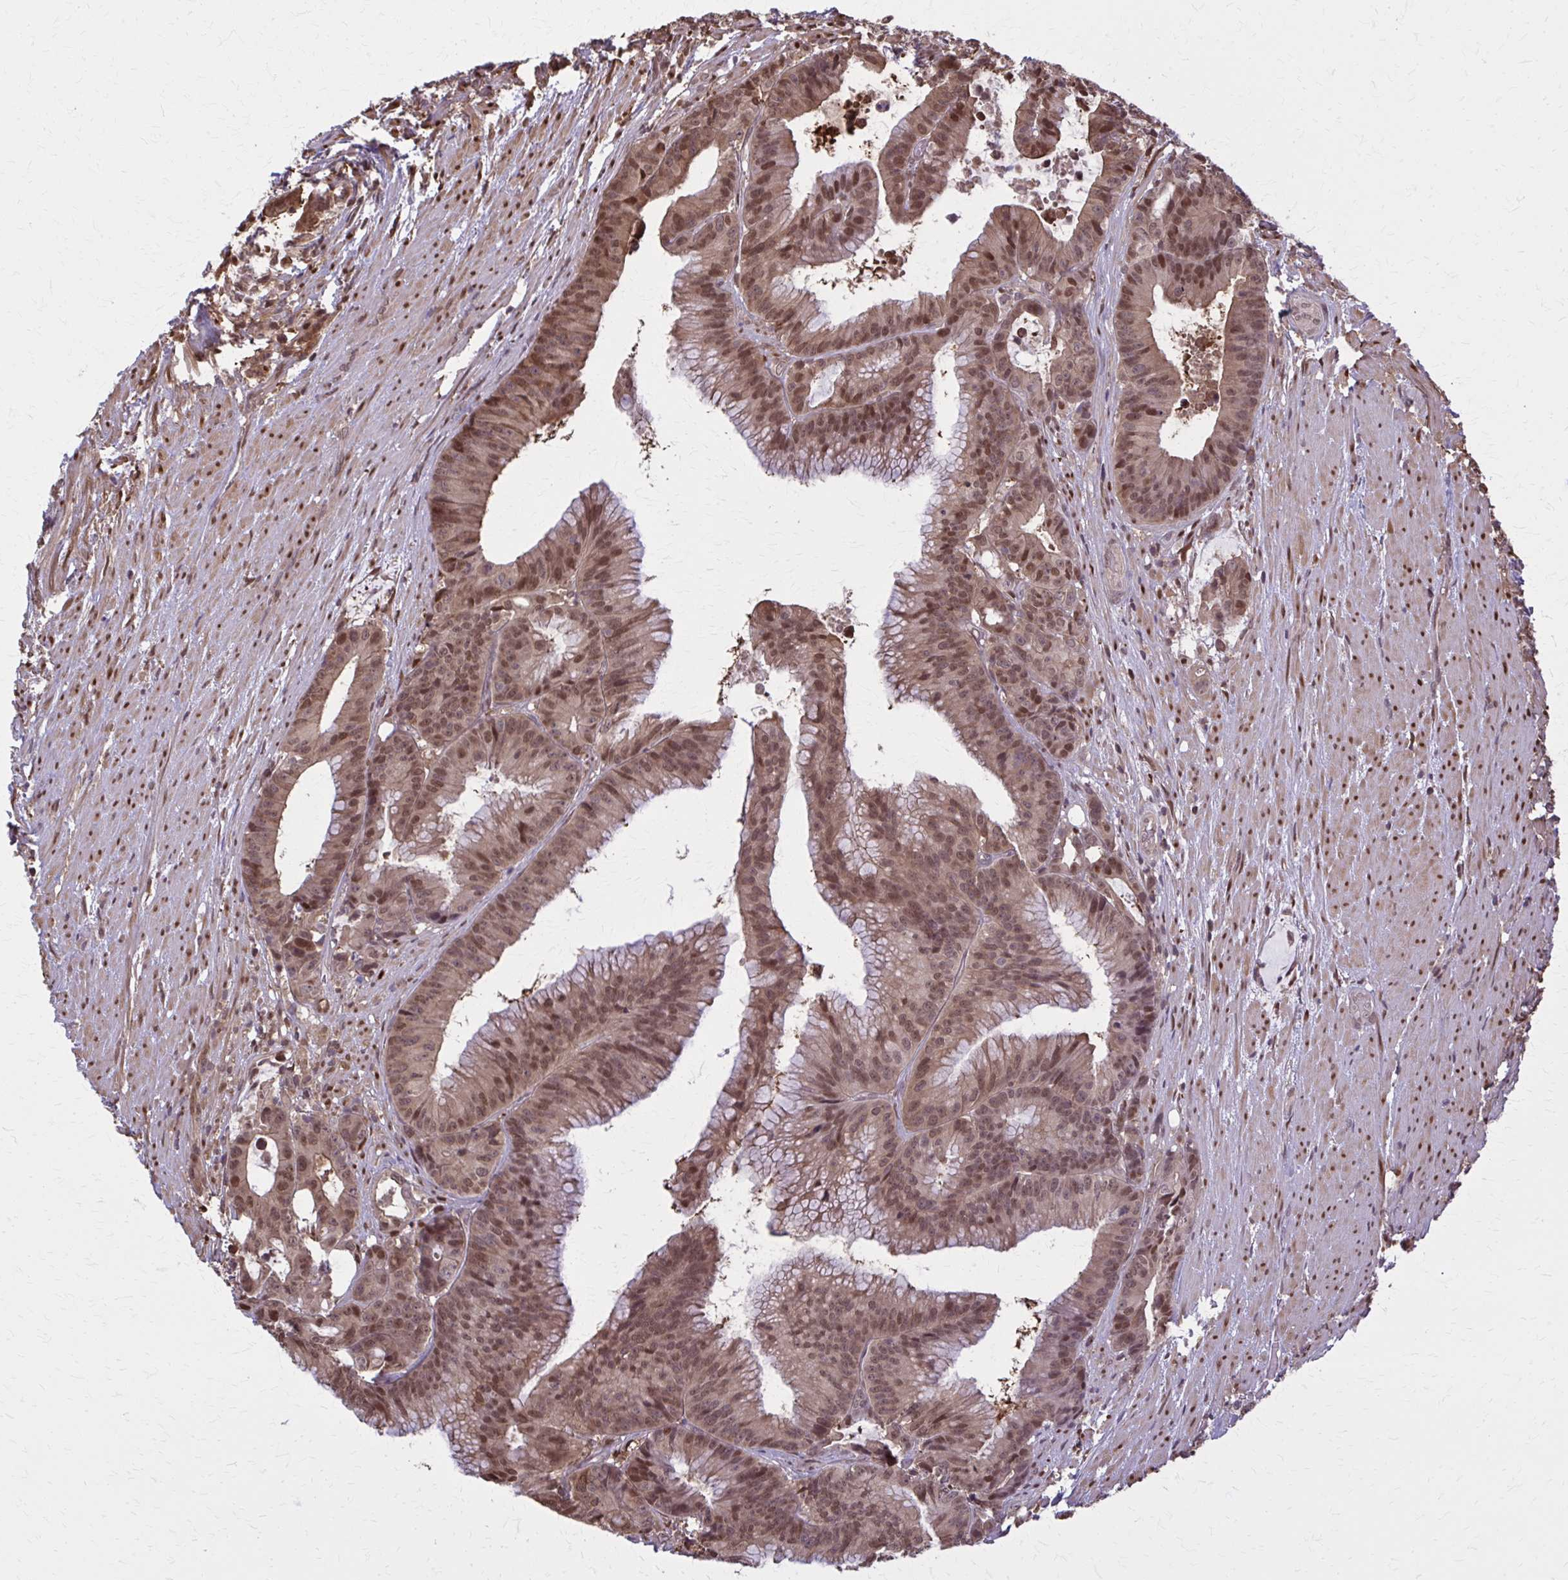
{"staining": {"intensity": "moderate", "quantity": ">75%", "location": "cytoplasmic/membranous,nuclear"}, "tissue": "colorectal cancer", "cell_type": "Tumor cells", "image_type": "cancer", "snomed": [{"axis": "morphology", "description": "Adenocarcinoma, NOS"}, {"axis": "topography", "description": "Colon"}], "caption": "Colorectal cancer tissue displays moderate cytoplasmic/membranous and nuclear expression in approximately >75% of tumor cells, visualized by immunohistochemistry.", "gene": "MDH1", "patient": {"sex": "female", "age": 78}}